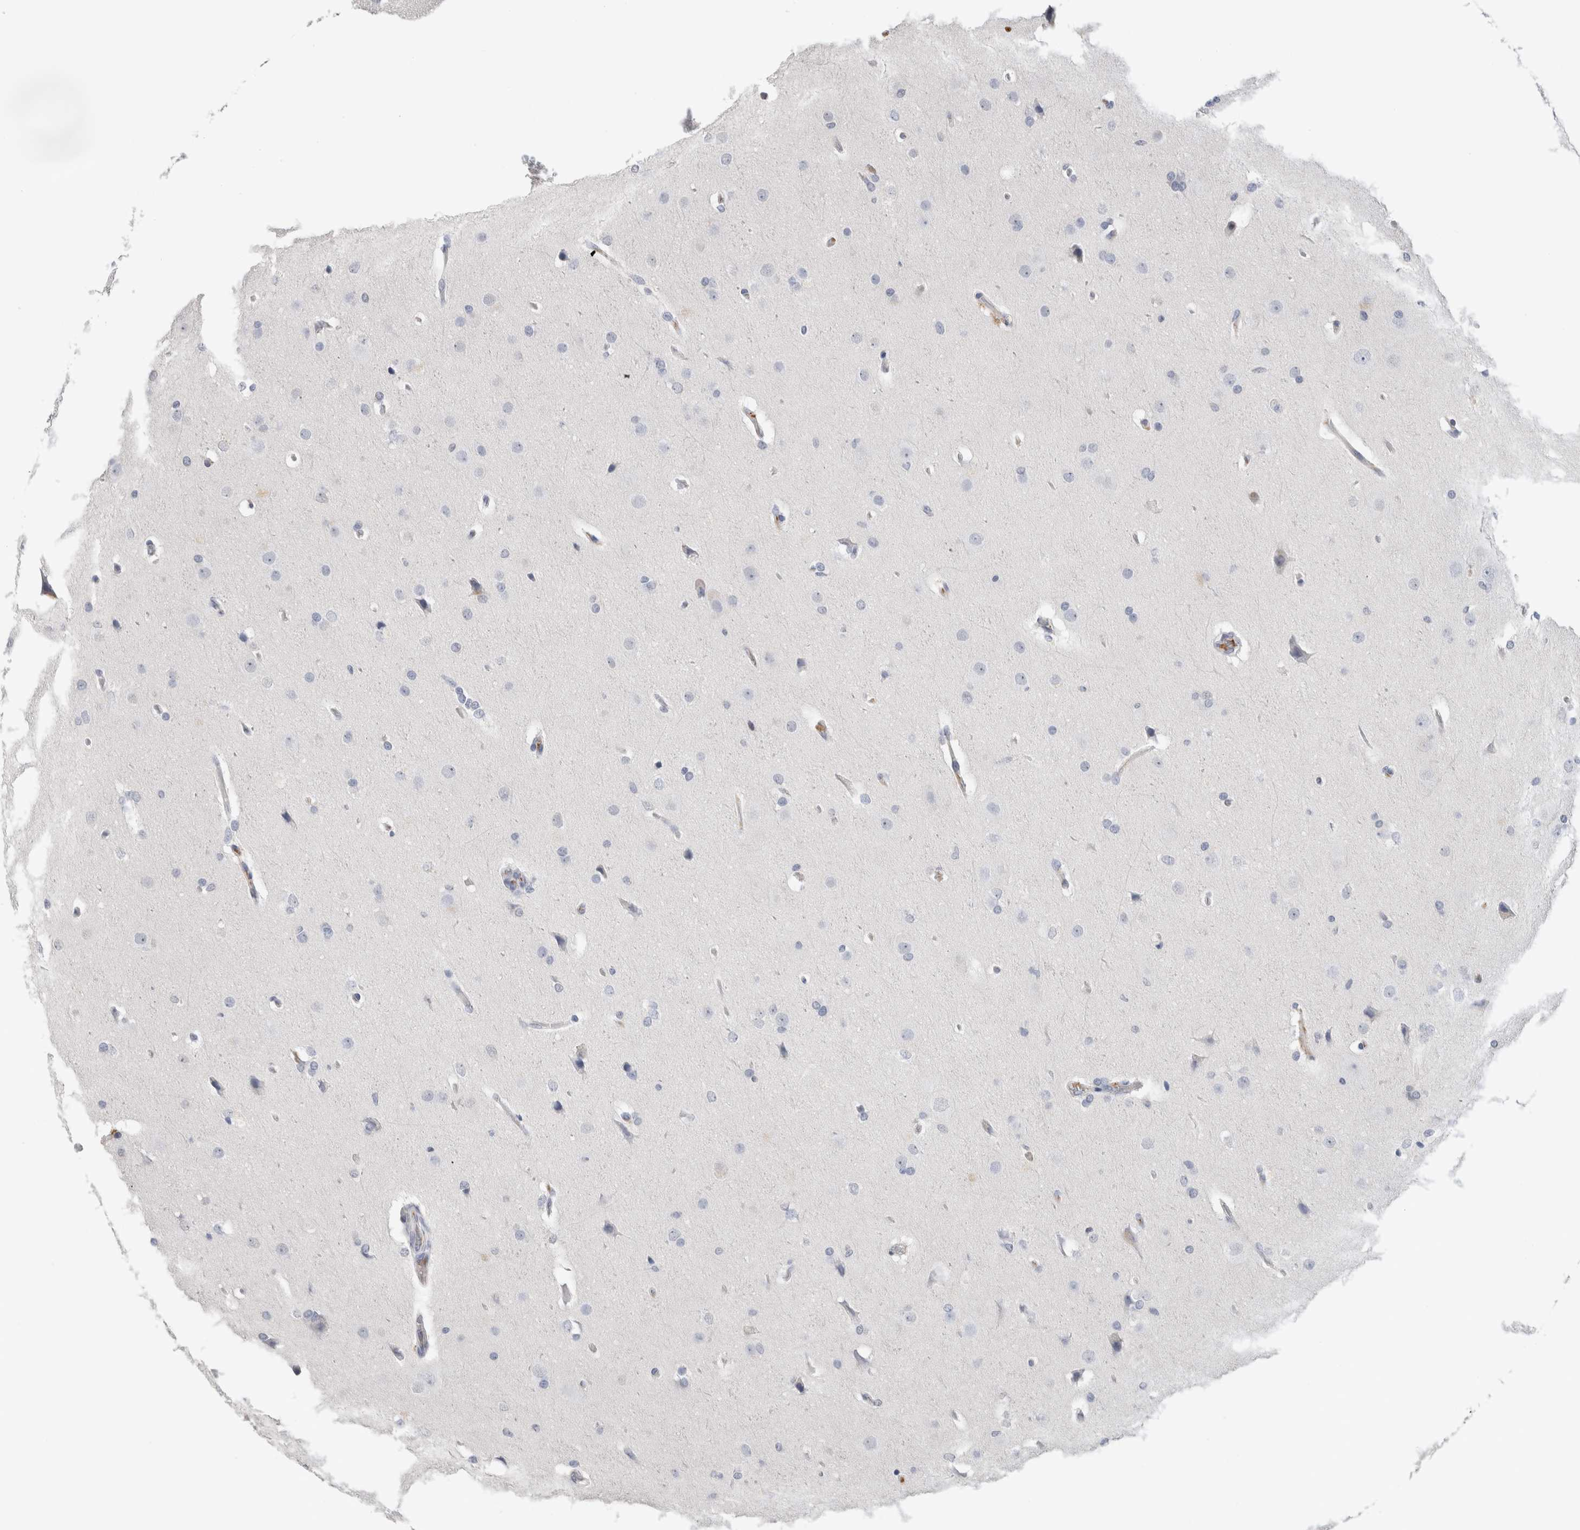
{"staining": {"intensity": "negative", "quantity": "none", "location": "none"}, "tissue": "glioma", "cell_type": "Tumor cells", "image_type": "cancer", "snomed": [{"axis": "morphology", "description": "Glioma, malignant, Low grade"}, {"axis": "topography", "description": "Brain"}], "caption": "Protein analysis of malignant low-grade glioma exhibits no significant staining in tumor cells.", "gene": "SCGB1A1", "patient": {"sex": "female", "age": 37}}